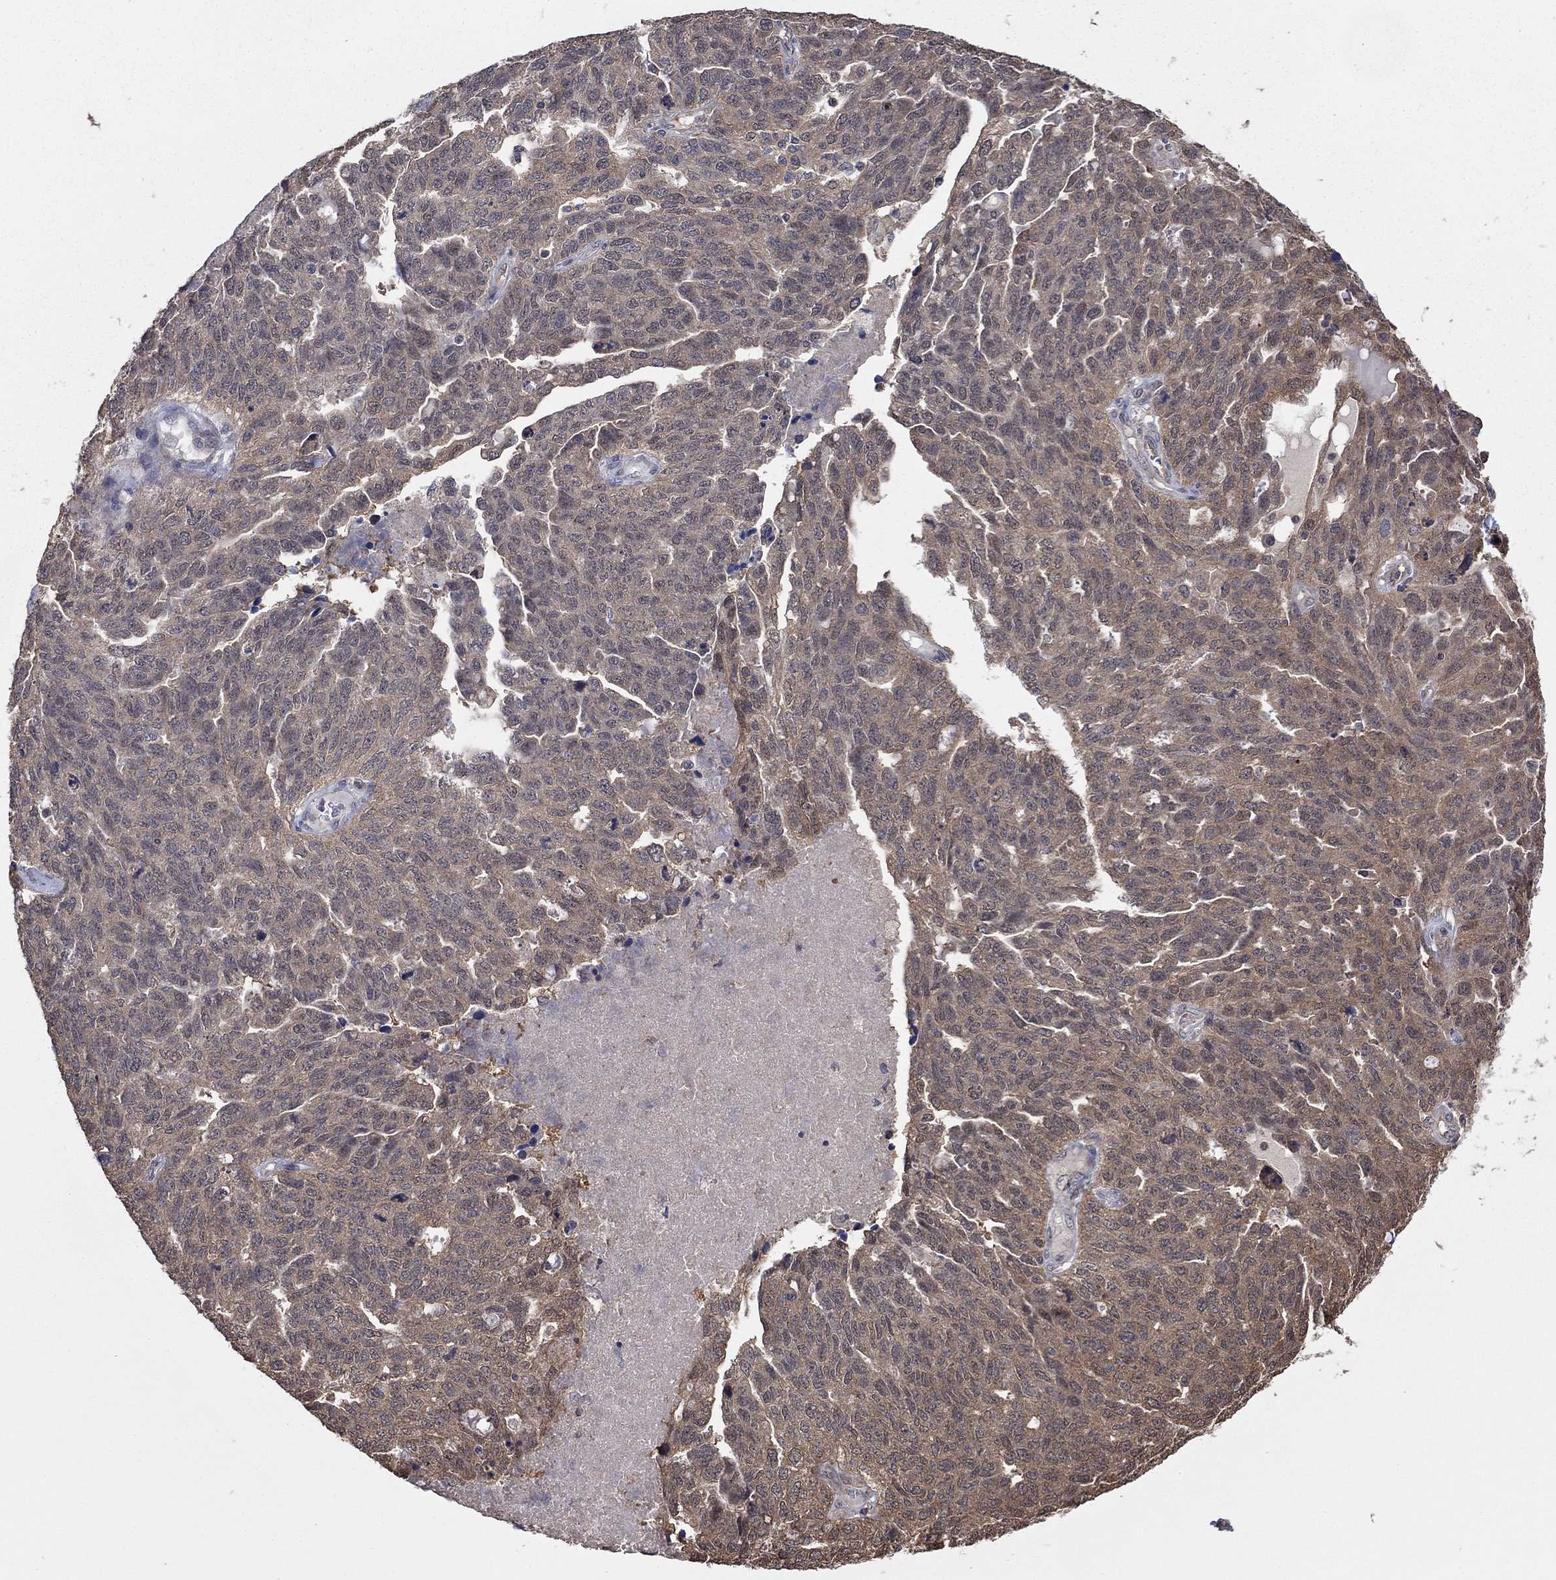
{"staining": {"intensity": "weak", "quantity": "25%-75%", "location": "cytoplasmic/membranous"}, "tissue": "ovarian cancer", "cell_type": "Tumor cells", "image_type": "cancer", "snomed": [{"axis": "morphology", "description": "Cystadenocarcinoma, serous, NOS"}, {"axis": "topography", "description": "Ovary"}], "caption": "IHC of human ovarian serous cystadenocarcinoma demonstrates low levels of weak cytoplasmic/membranous expression in about 25%-75% of tumor cells.", "gene": "RNF114", "patient": {"sex": "female", "age": 71}}